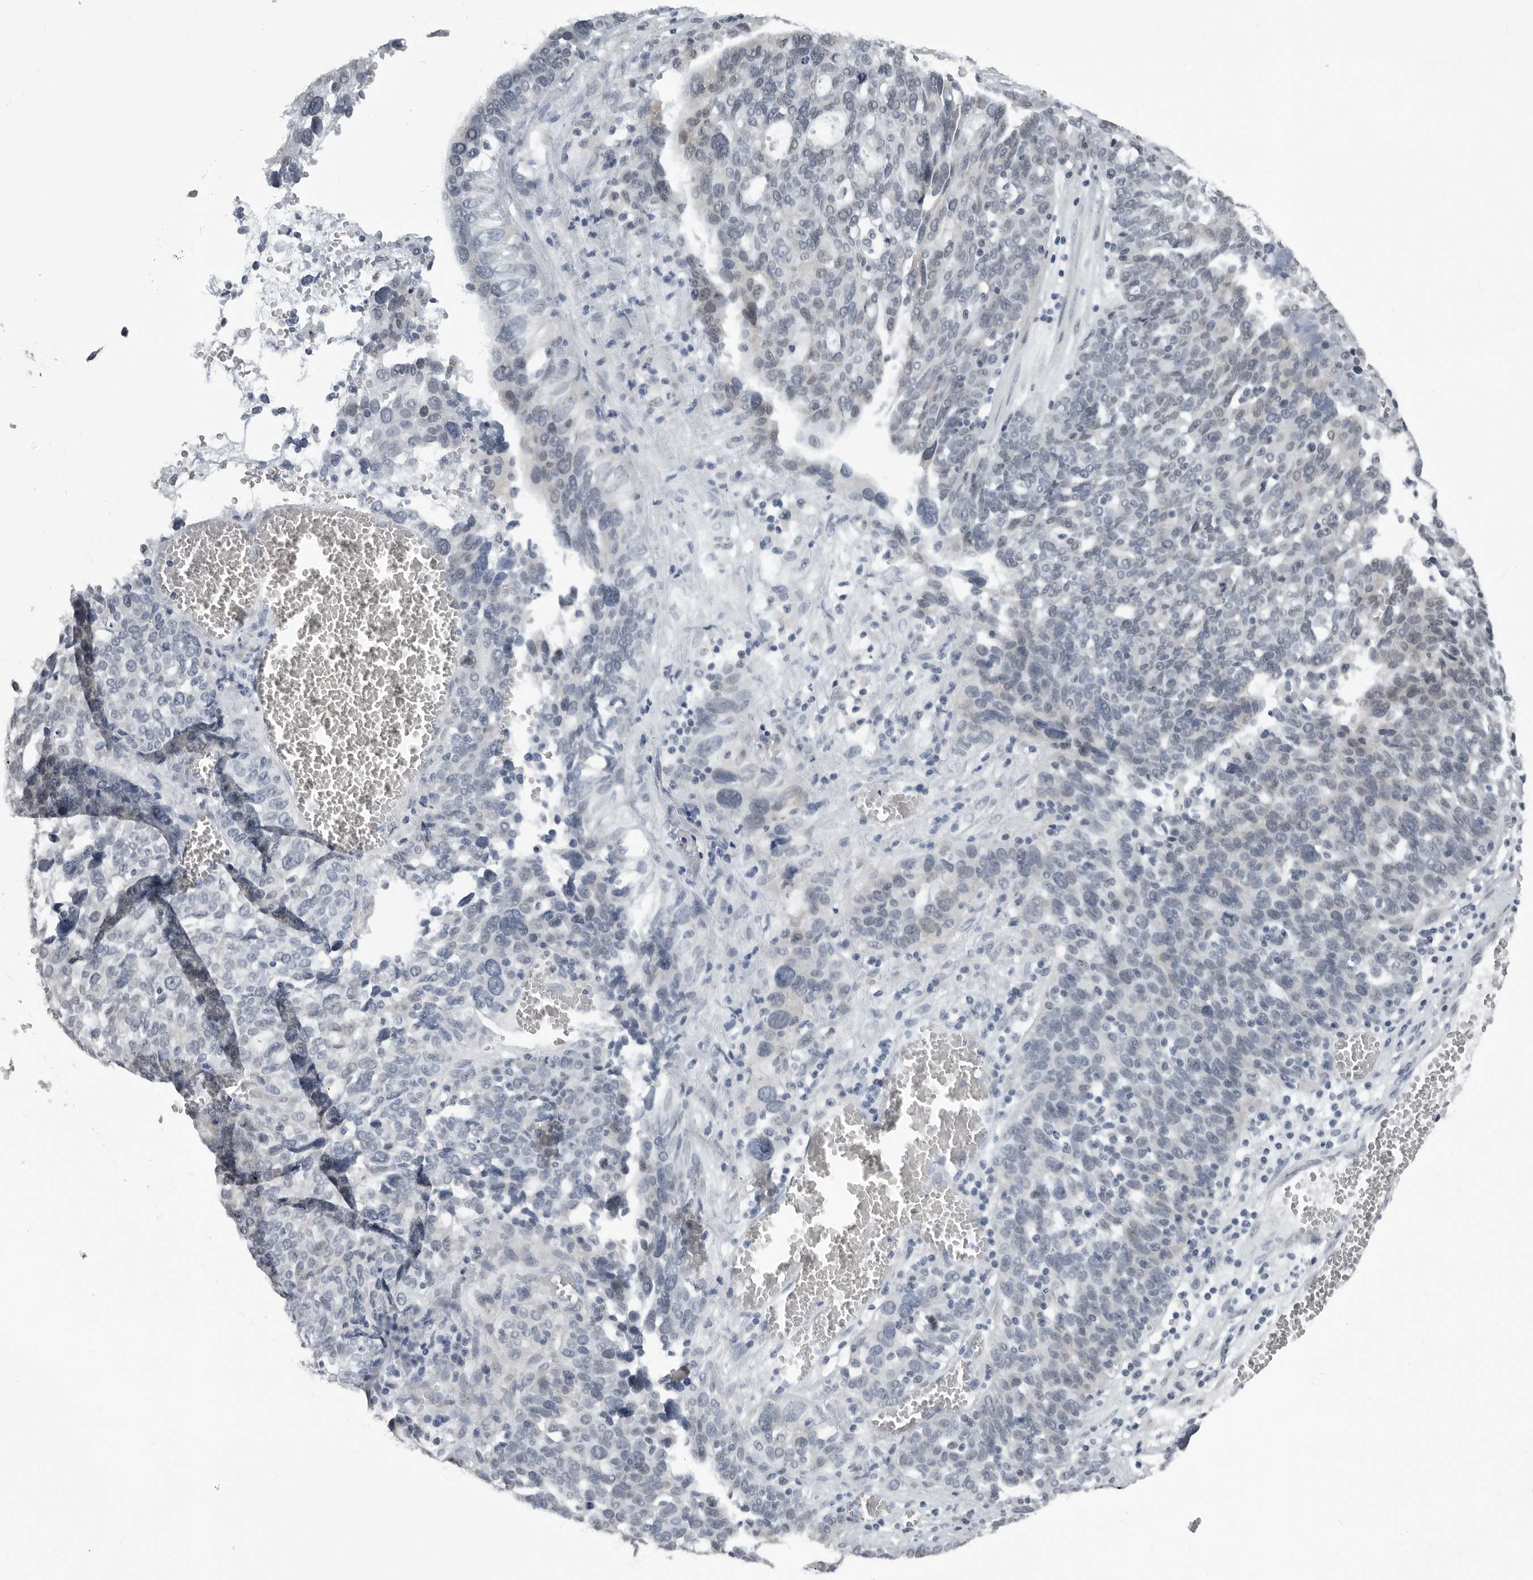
{"staining": {"intensity": "negative", "quantity": "none", "location": "none"}, "tissue": "ovarian cancer", "cell_type": "Tumor cells", "image_type": "cancer", "snomed": [{"axis": "morphology", "description": "Cystadenocarcinoma, serous, NOS"}, {"axis": "topography", "description": "Ovary"}], "caption": "Immunohistochemistry of ovarian cancer exhibits no expression in tumor cells.", "gene": "PRRX2", "patient": {"sex": "female", "age": 59}}